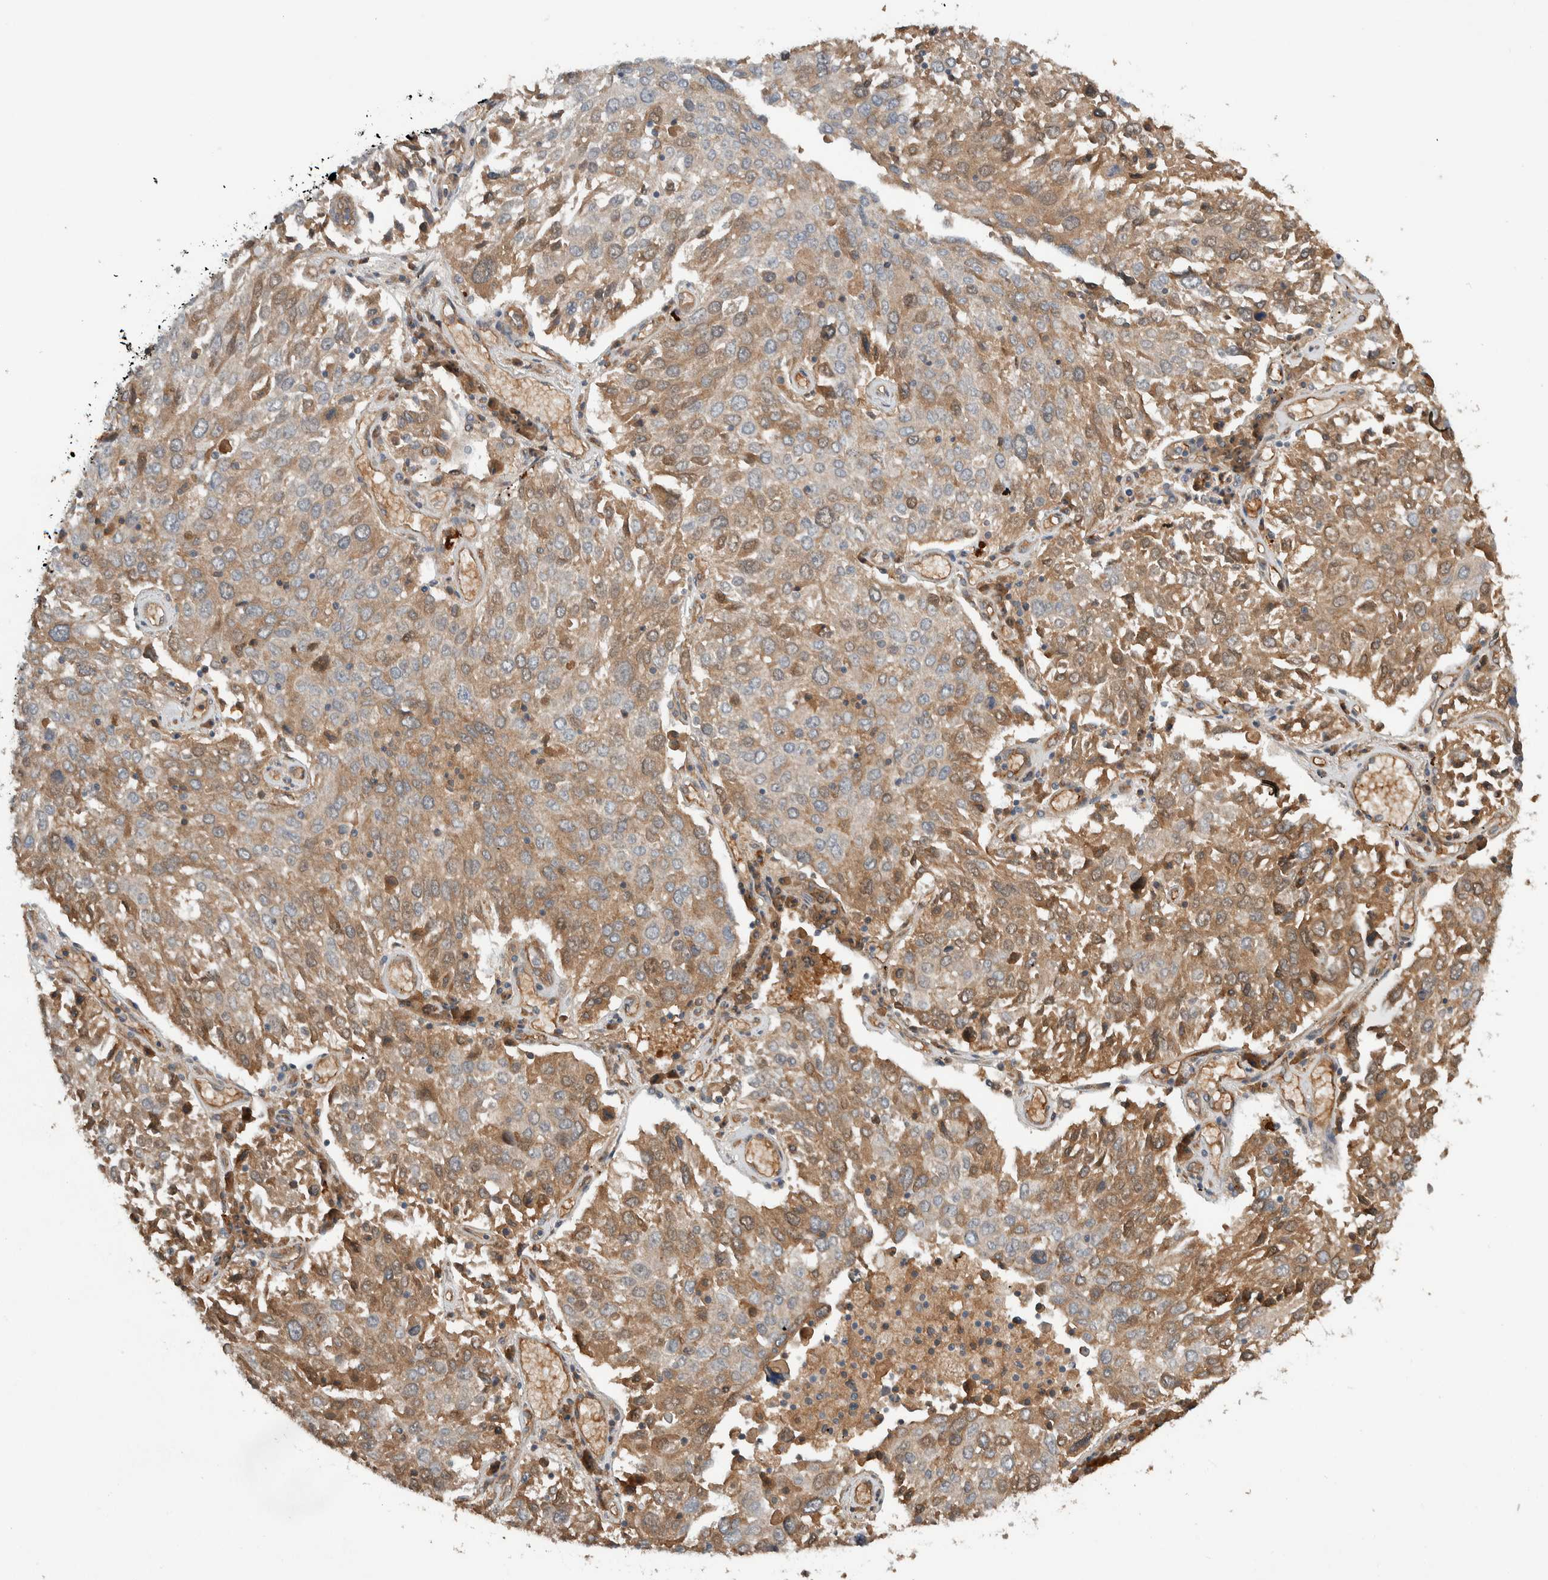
{"staining": {"intensity": "moderate", "quantity": ">75%", "location": "cytoplasmic/membranous"}, "tissue": "lung cancer", "cell_type": "Tumor cells", "image_type": "cancer", "snomed": [{"axis": "morphology", "description": "Squamous cell carcinoma, NOS"}, {"axis": "topography", "description": "Lung"}], "caption": "Brown immunohistochemical staining in squamous cell carcinoma (lung) demonstrates moderate cytoplasmic/membranous positivity in approximately >75% of tumor cells. Using DAB (brown) and hematoxylin (blue) stains, captured at high magnification using brightfield microscopy.", "gene": "ARMC7", "patient": {"sex": "male", "age": 65}}